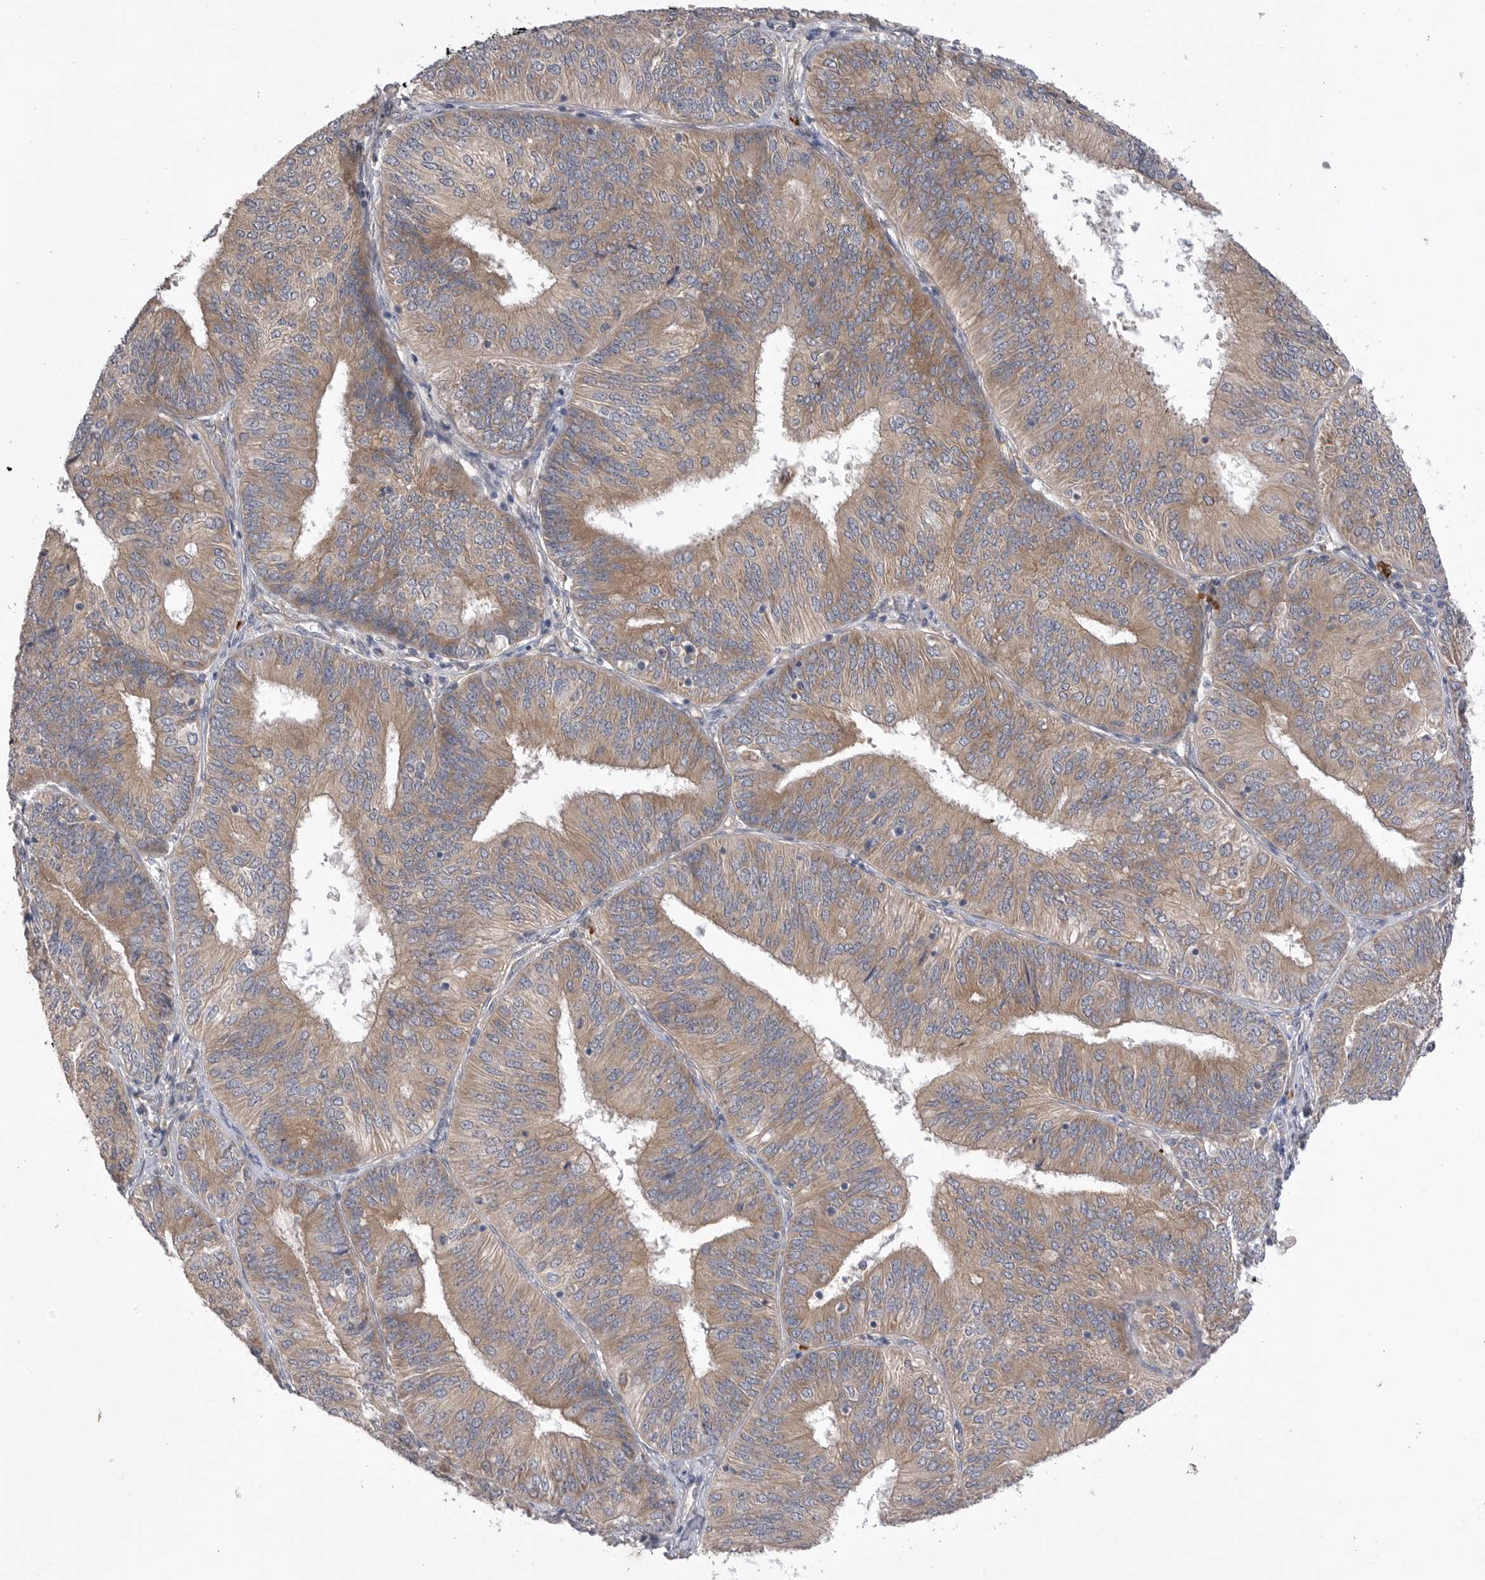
{"staining": {"intensity": "moderate", "quantity": ">75%", "location": "cytoplasmic/membranous"}, "tissue": "endometrial cancer", "cell_type": "Tumor cells", "image_type": "cancer", "snomed": [{"axis": "morphology", "description": "Adenocarcinoma, NOS"}, {"axis": "topography", "description": "Endometrium"}], "caption": "A brown stain labels moderate cytoplasmic/membranous expression of a protein in endometrial cancer (adenocarcinoma) tumor cells.", "gene": "VAC14", "patient": {"sex": "female", "age": 58}}